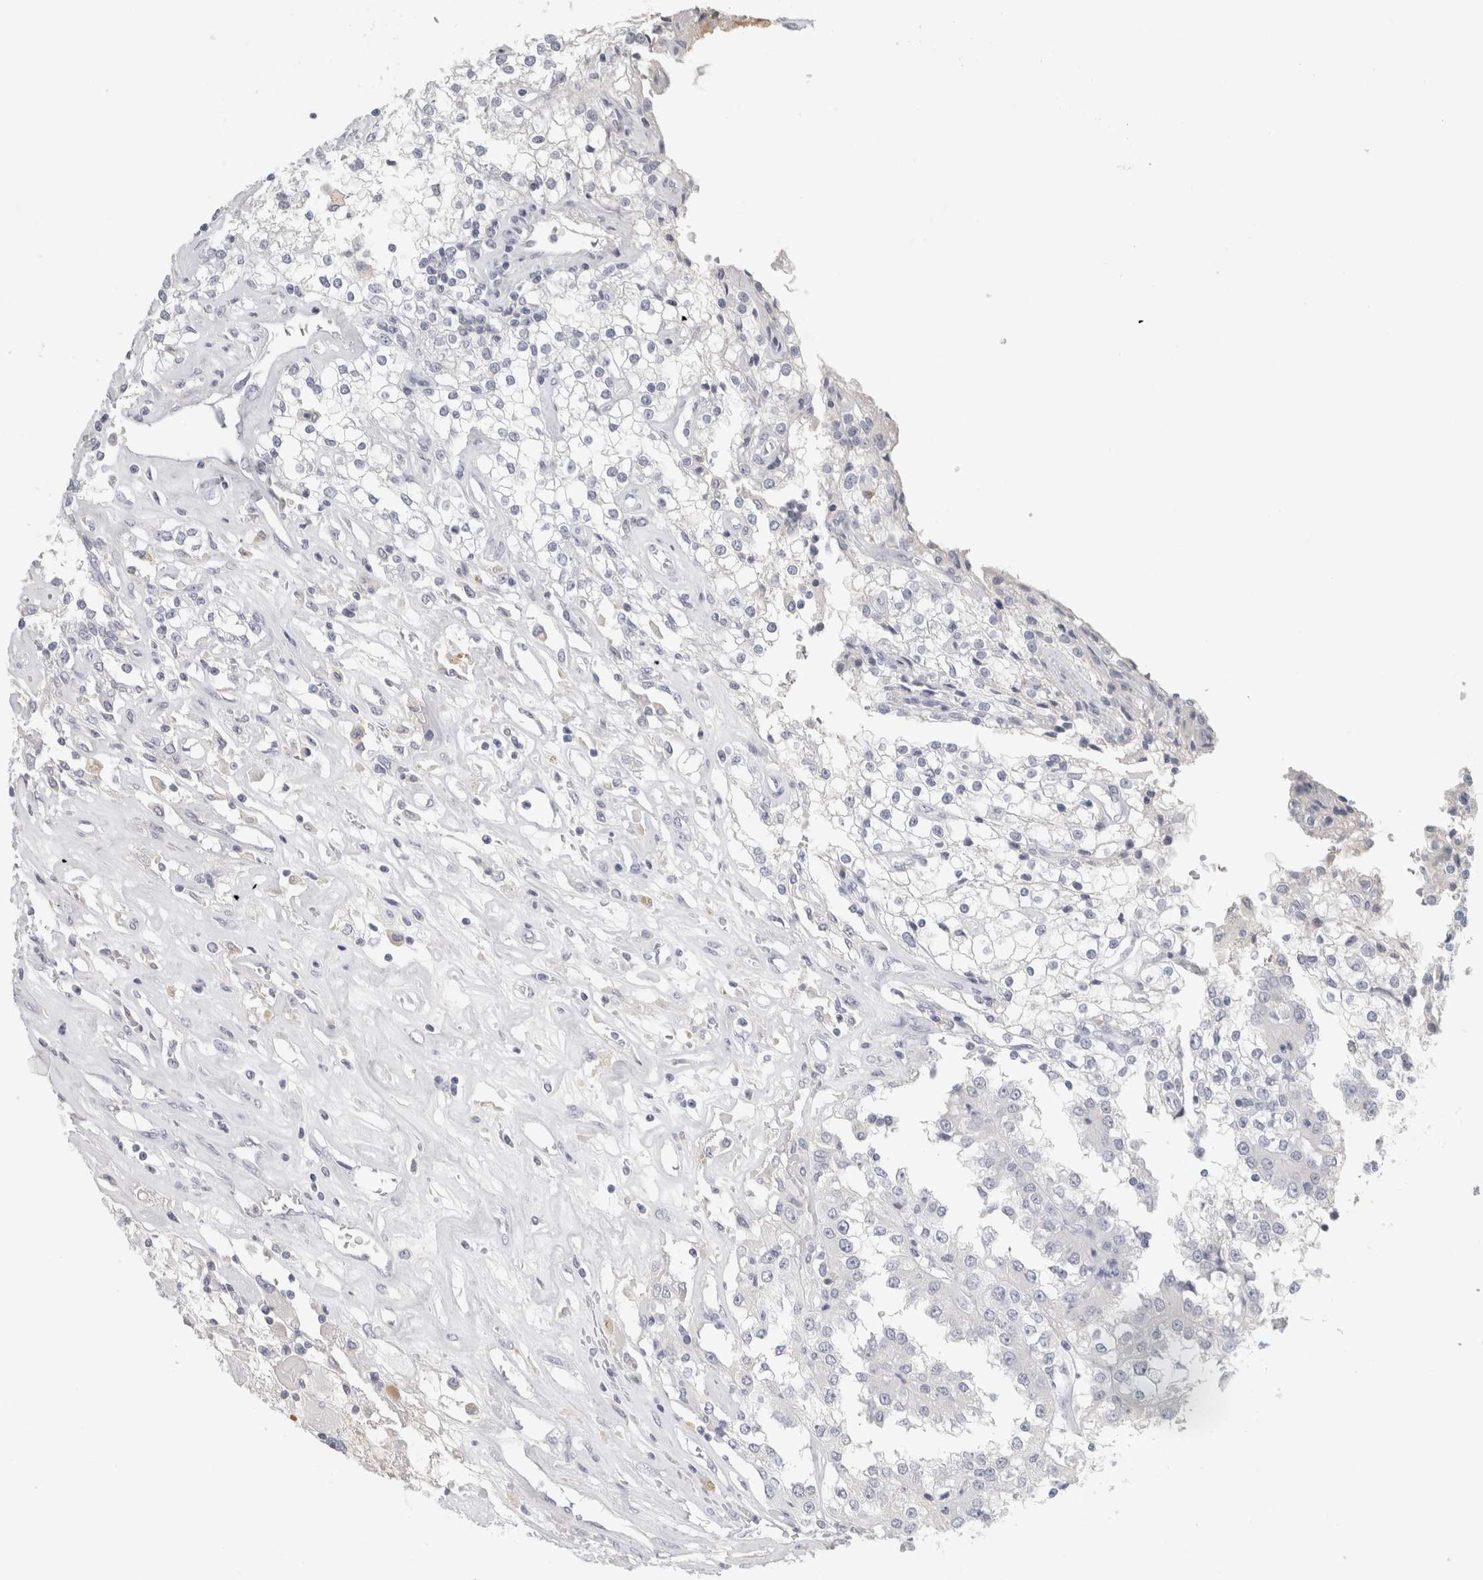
{"staining": {"intensity": "negative", "quantity": "none", "location": "none"}, "tissue": "renal cancer", "cell_type": "Tumor cells", "image_type": "cancer", "snomed": [{"axis": "morphology", "description": "Adenocarcinoma, NOS"}, {"axis": "topography", "description": "Kidney"}], "caption": "Immunohistochemistry of human adenocarcinoma (renal) exhibits no expression in tumor cells.", "gene": "TSPAN8", "patient": {"sex": "female", "age": 52}}